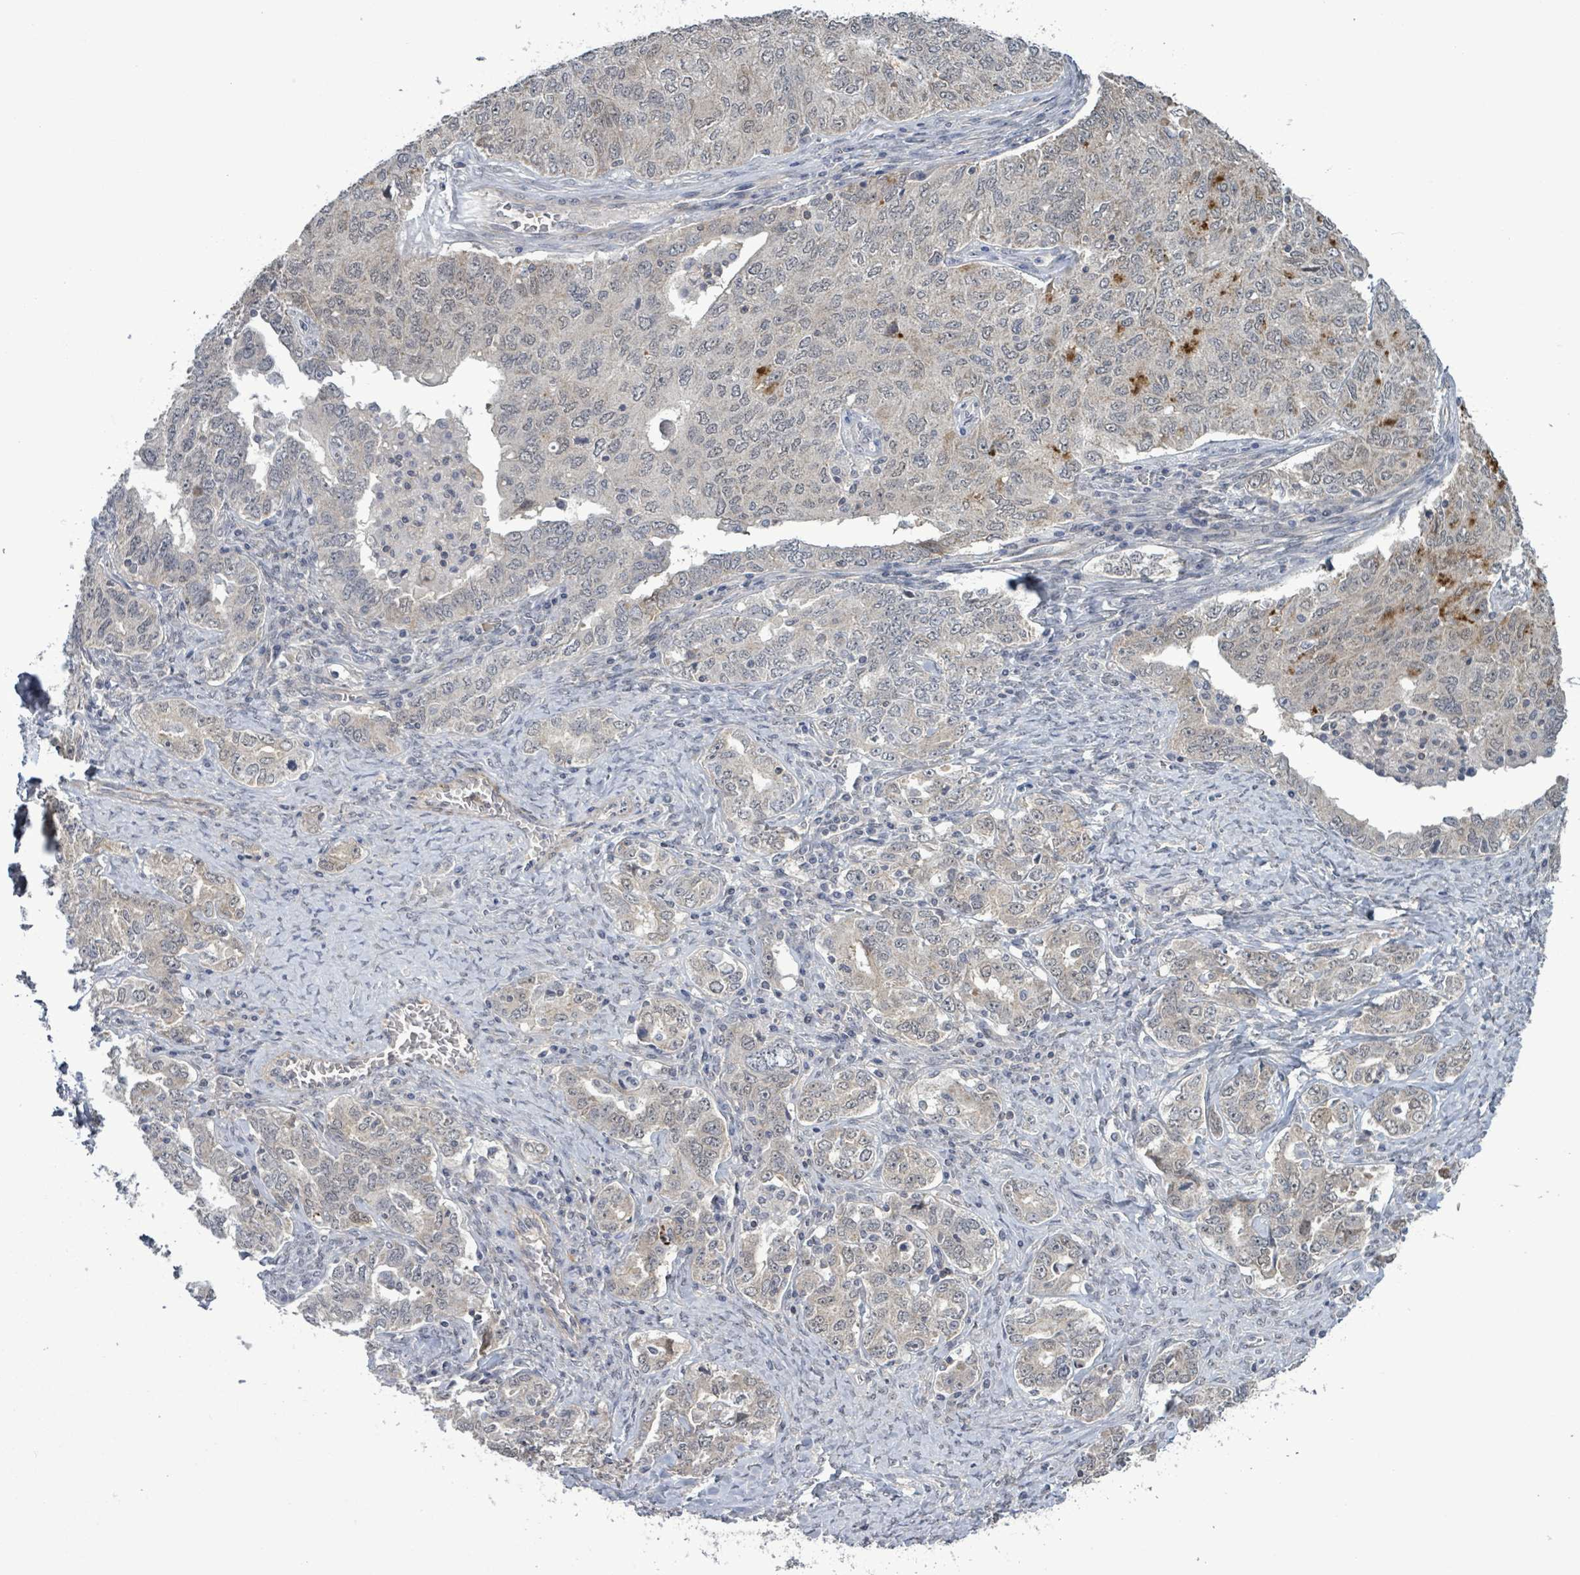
{"staining": {"intensity": "negative", "quantity": "none", "location": "none"}, "tissue": "ovarian cancer", "cell_type": "Tumor cells", "image_type": "cancer", "snomed": [{"axis": "morphology", "description": "Carcinoma, endometroid"}, {"axis": "topography", "description": "Ovary"}], "caption": "Ovarian cancer stained for a protein using immunohistochemistry reveals no positivity tumor cells.", "gene": "AMMECR1", "patient": {"sex": "female", "age": 62}}